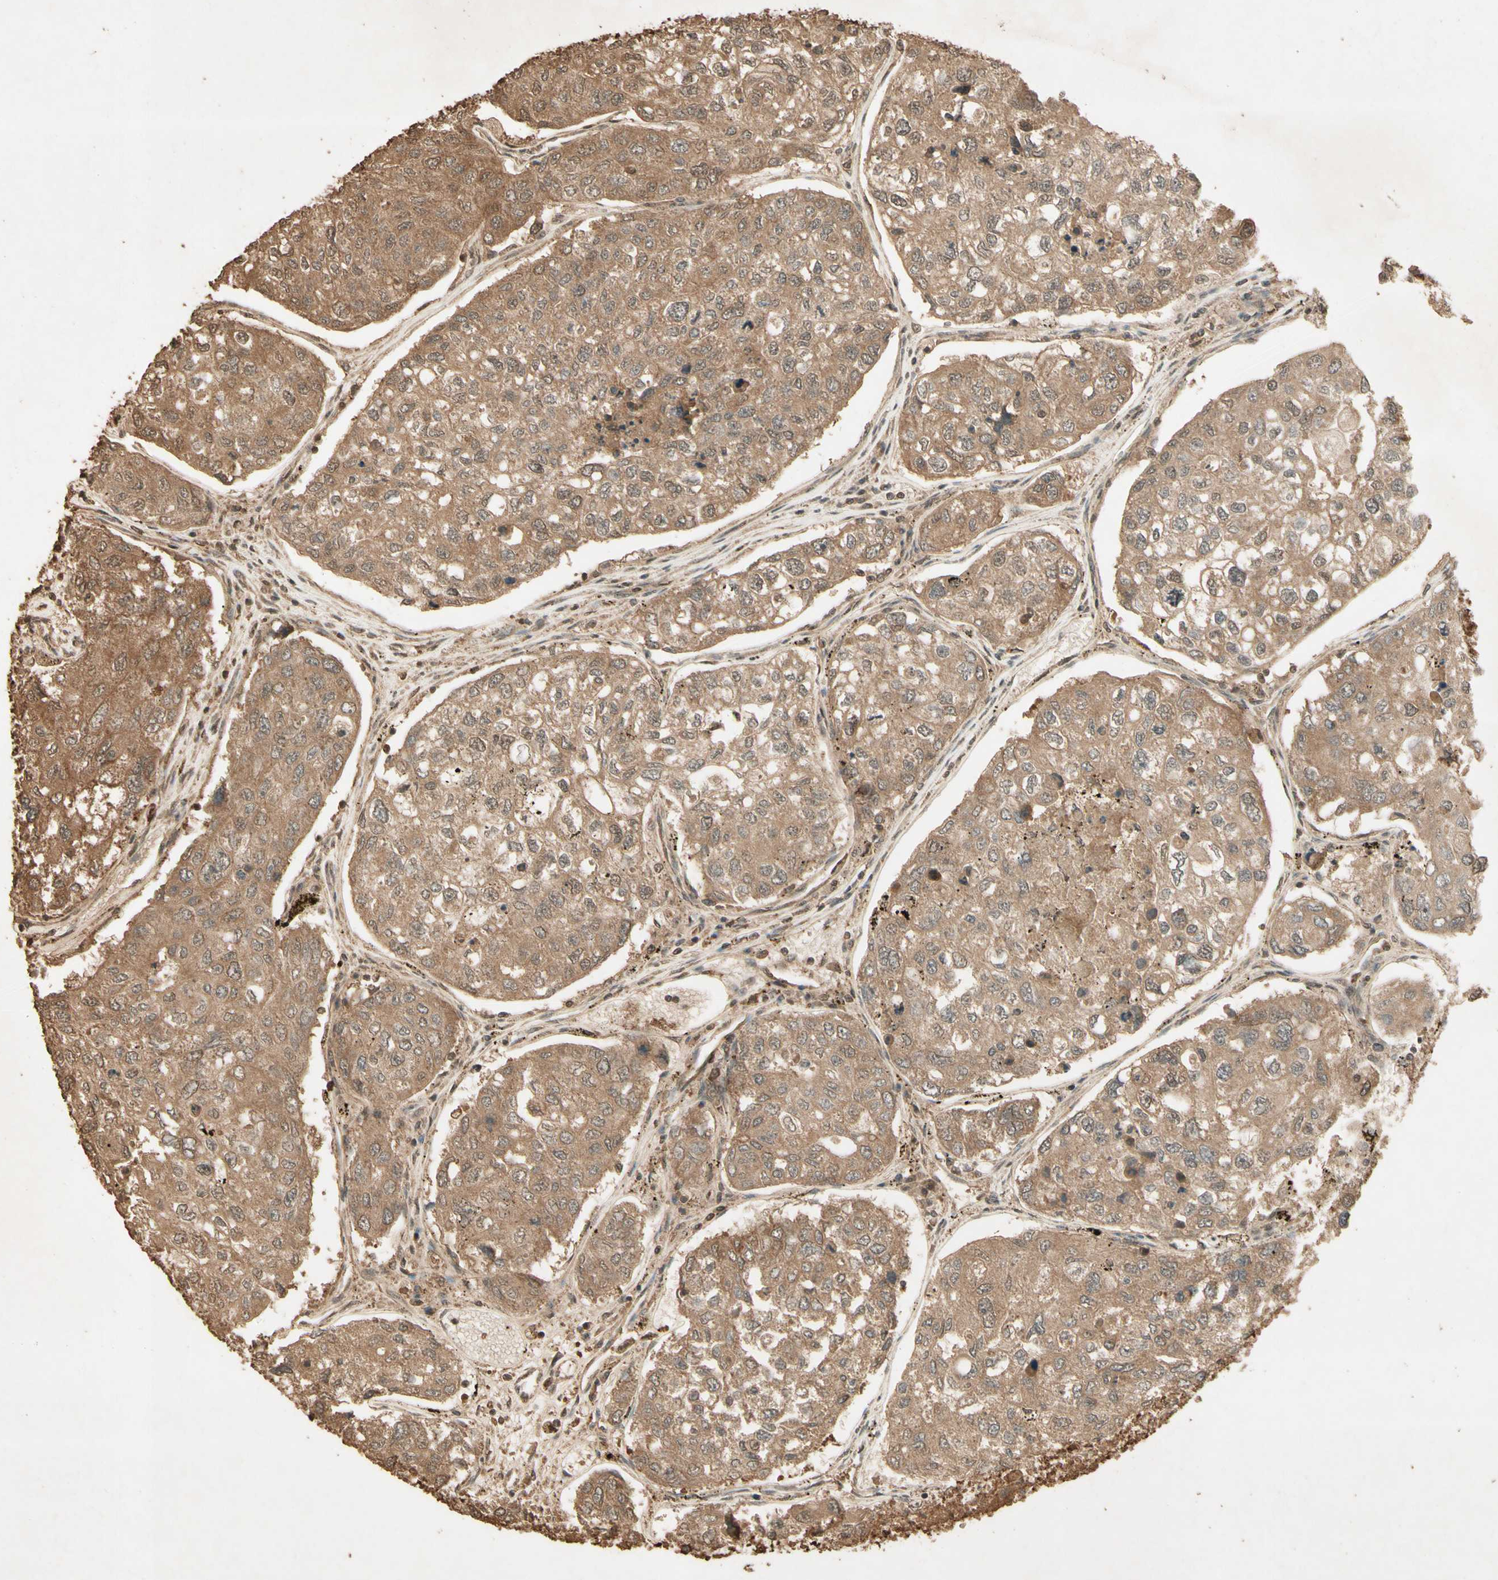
{"staining": {"intensity": "moderate", "quantity": ">75%", "location": "cytoplasmic/membranous"}, "tissue": "urothelial cancer", "cell_type": "Tumor cells", "image_type": "cancer", "snomed": [{"axis": "morphology", "description": "Urothelial carcinoma, High grade"}, {"axis": "topography", "description": "Lymph node"}, {"axis": "topography", "description": "Urinary bladder"}], "caption": "Urothelial cancer was stained to show a protein in brown. There is medium levels of moderate cytoplasmic/membranous positivity in about >75% of tumor cells. Using DAB (brown) and hematoxylin (blue) stains, captured at high magnification using brightfield microscopy.", "gene": "SMAD9", "patient": {"sex": "male", "age": 51}}